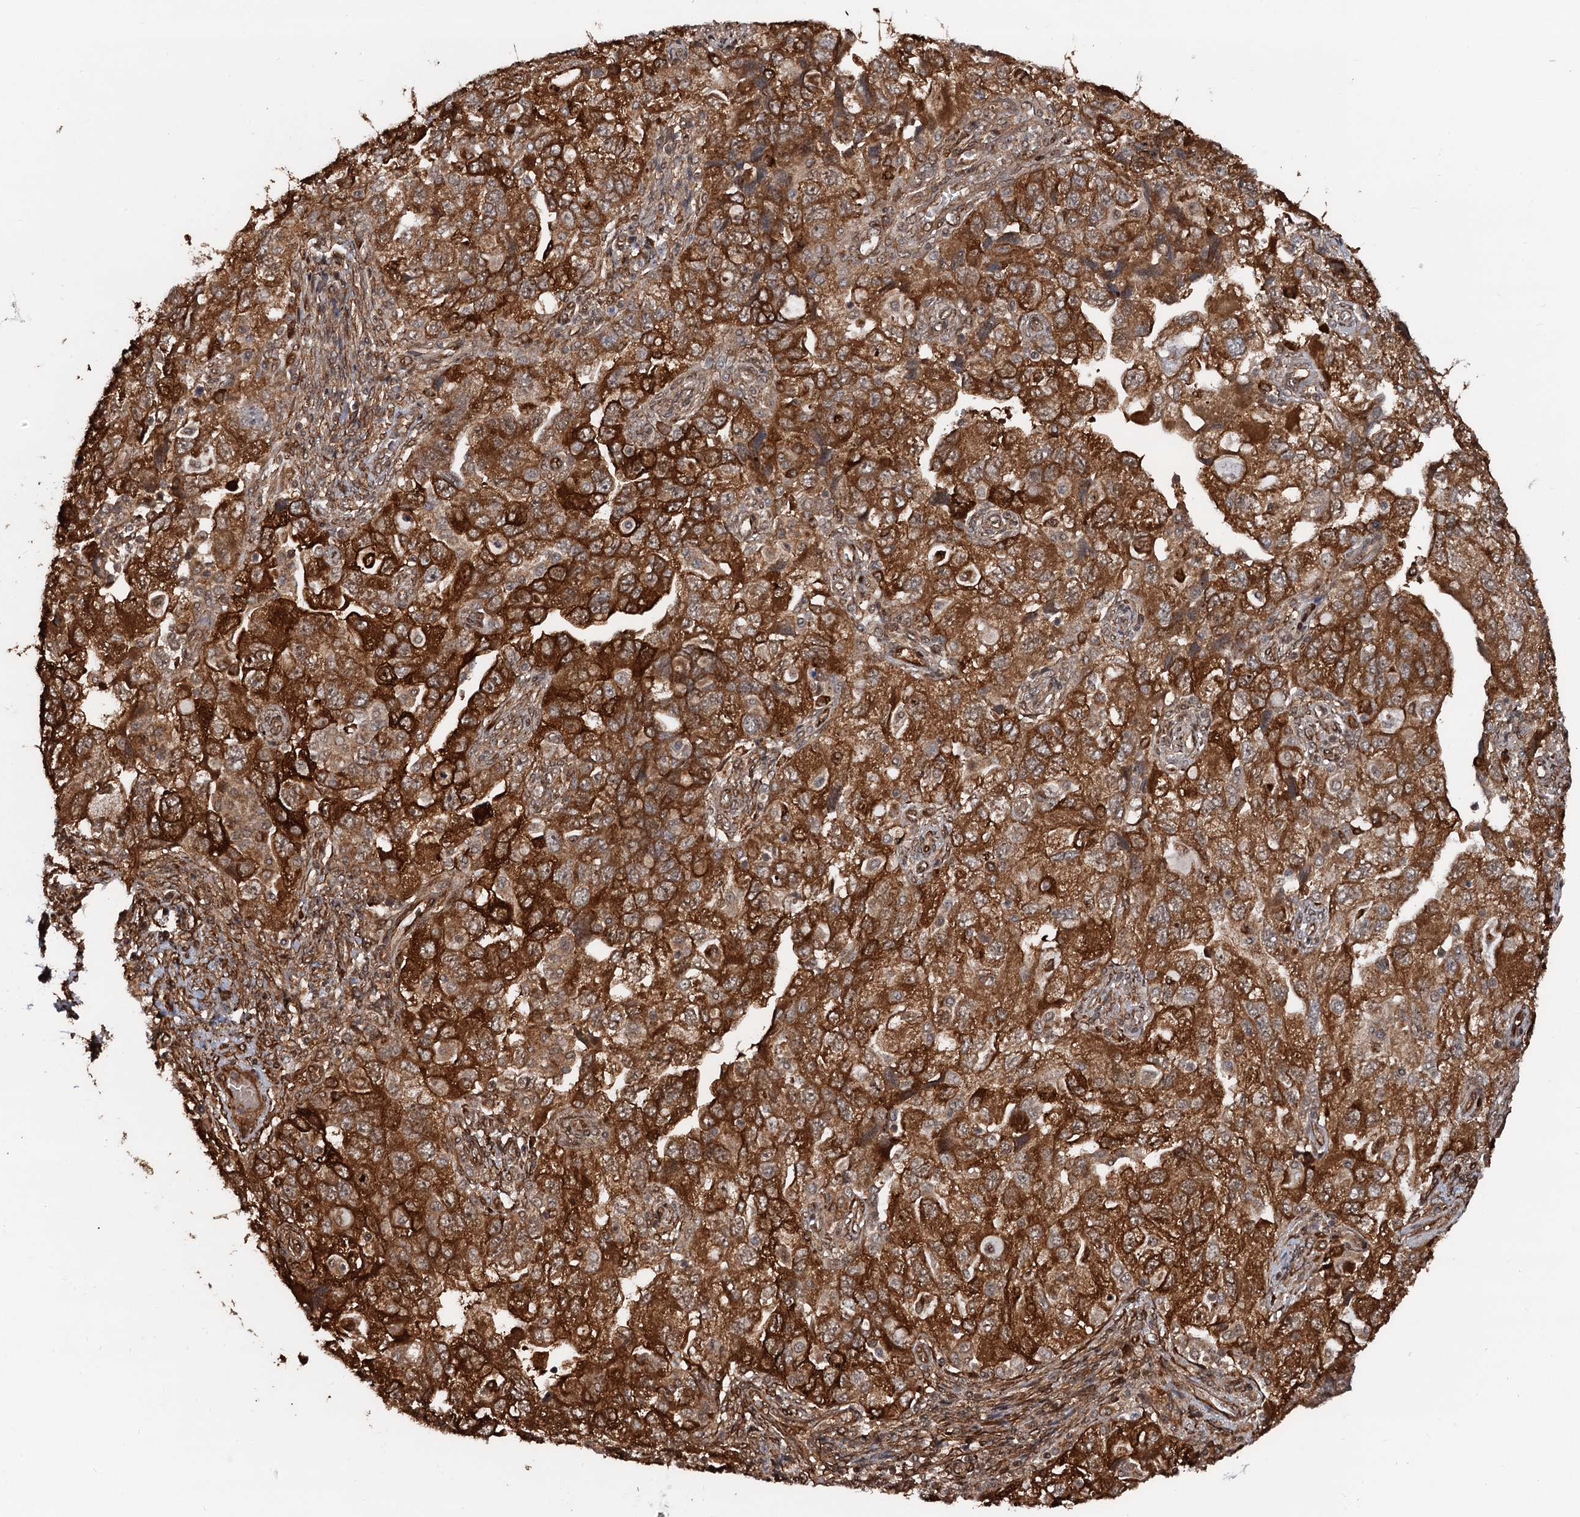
{"staining": {"intensity": "strong", "quantity": ">75%", "location": "cytoplasmic/membranous,nuclear"}, "tissue": "ovarian cancer", "cell_type": "Tumor cells", "image_type": "cancer", "snomed": [{"axis": "morphology", "description": "Carcinoma, NOS"}, {"axis": "morphology", "description": "Cystadenocarcinoma, serous, NOS"}, {"axis": "topography", "description": "Ovary"}], "caption": "A histopathology image of human ovarian cancer stained for a protein reveals strong cytoplasmic/membranous and nuclear brown staining in tumor cells.", "gene": "SNRNP25", "patient": {"sex": "female", "age": 69}}